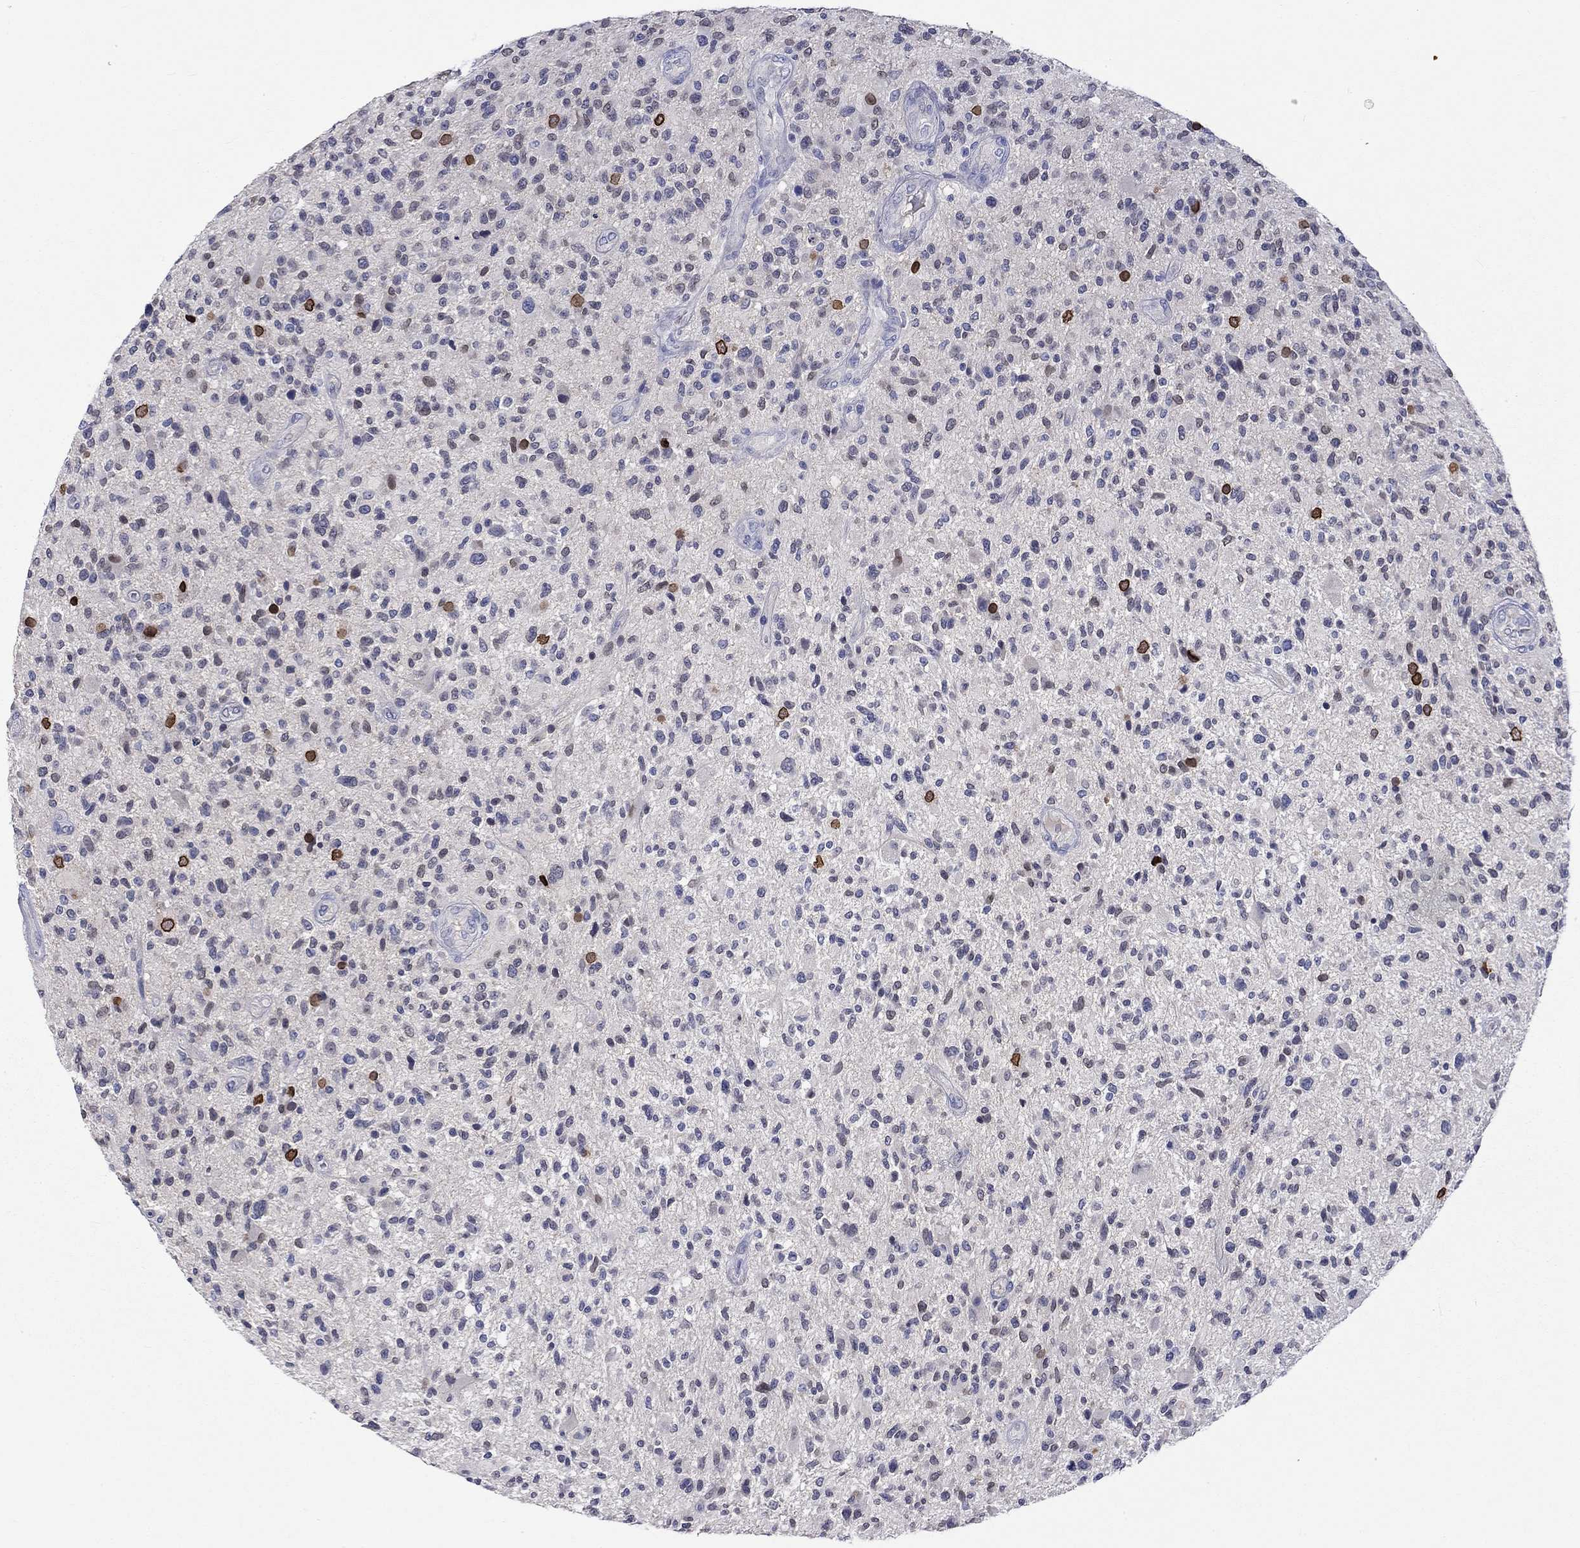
{"staining": {"intensity": "negative", "quantity": "none", "location": "none"}, "tissue": "glioma", "cell_type": "Tumor cells", "image_type": "cancer", "snomed": [{"axis": "morphology", "description": "Glioma, malignant, High grade"}, {"axis": "topography", "description": "Brain"}], "caption": "The micrograph displays no staining of tumor cells in glioma. (Brightfield microscopy of DAB immunohistochemistry at high magnification).", "gene": "LRFN4", "patient": {"sex": "male", "age": 47}}